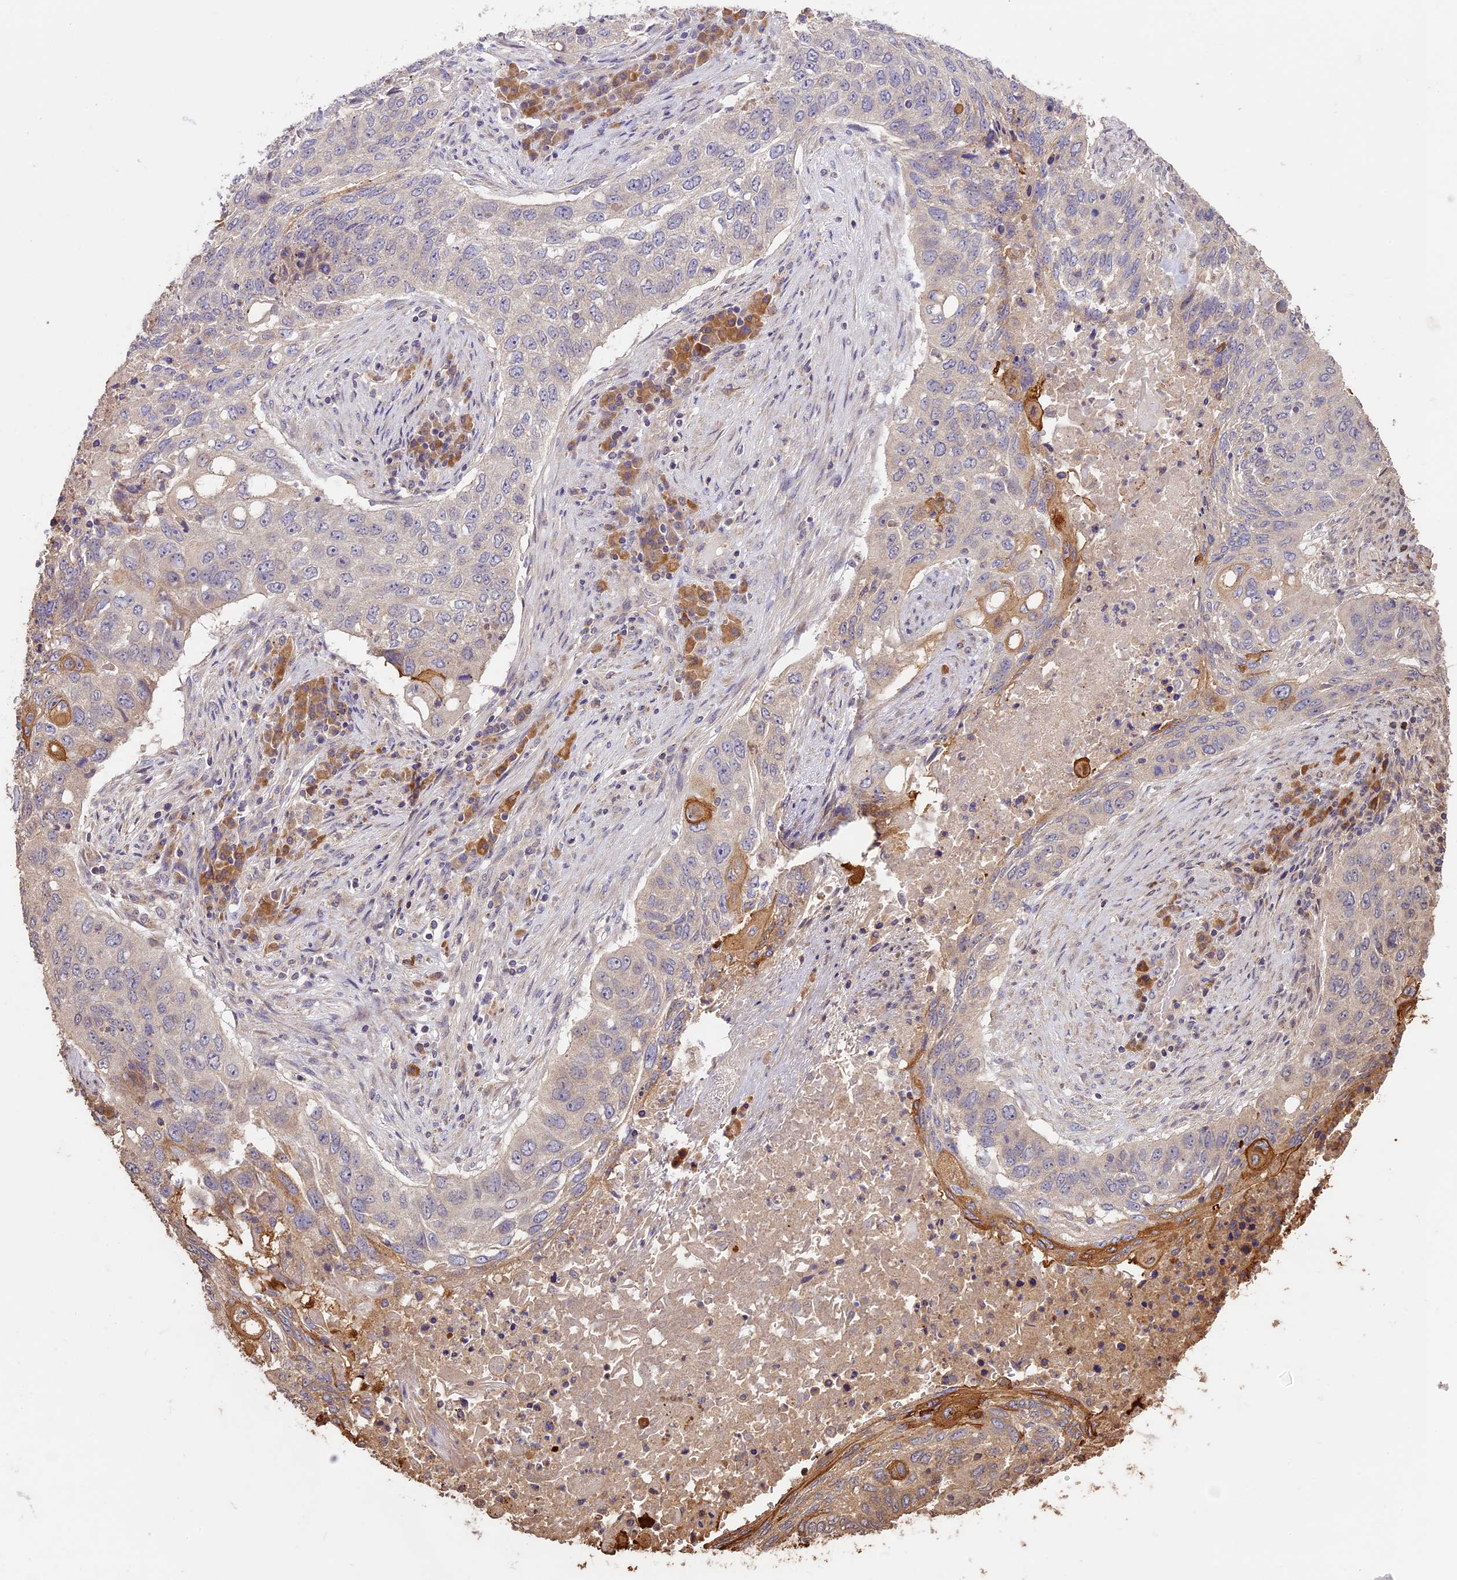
{"staining": {"intensity": "moderate", "quantity": "<25%", "location": "cytoplasmic/membranous"}, "tissue": "lung cancer", "cell_type": "Tumor cells", "image_type": "cancer", "snomed": [{"axis": "morphology", "description": "Squamous cell carcinoma, NOS"}, {"axis": "topography", "description": "Lung"}], "caption": "Squamous cell carcinoma (lung) stained for a protein (brown) reveals moderate cytoplasmic/membranous positive positivity in about <25% of tumor cells.", "gene": "BCAS4", "patient": {"sex": "female", "age": 63}}